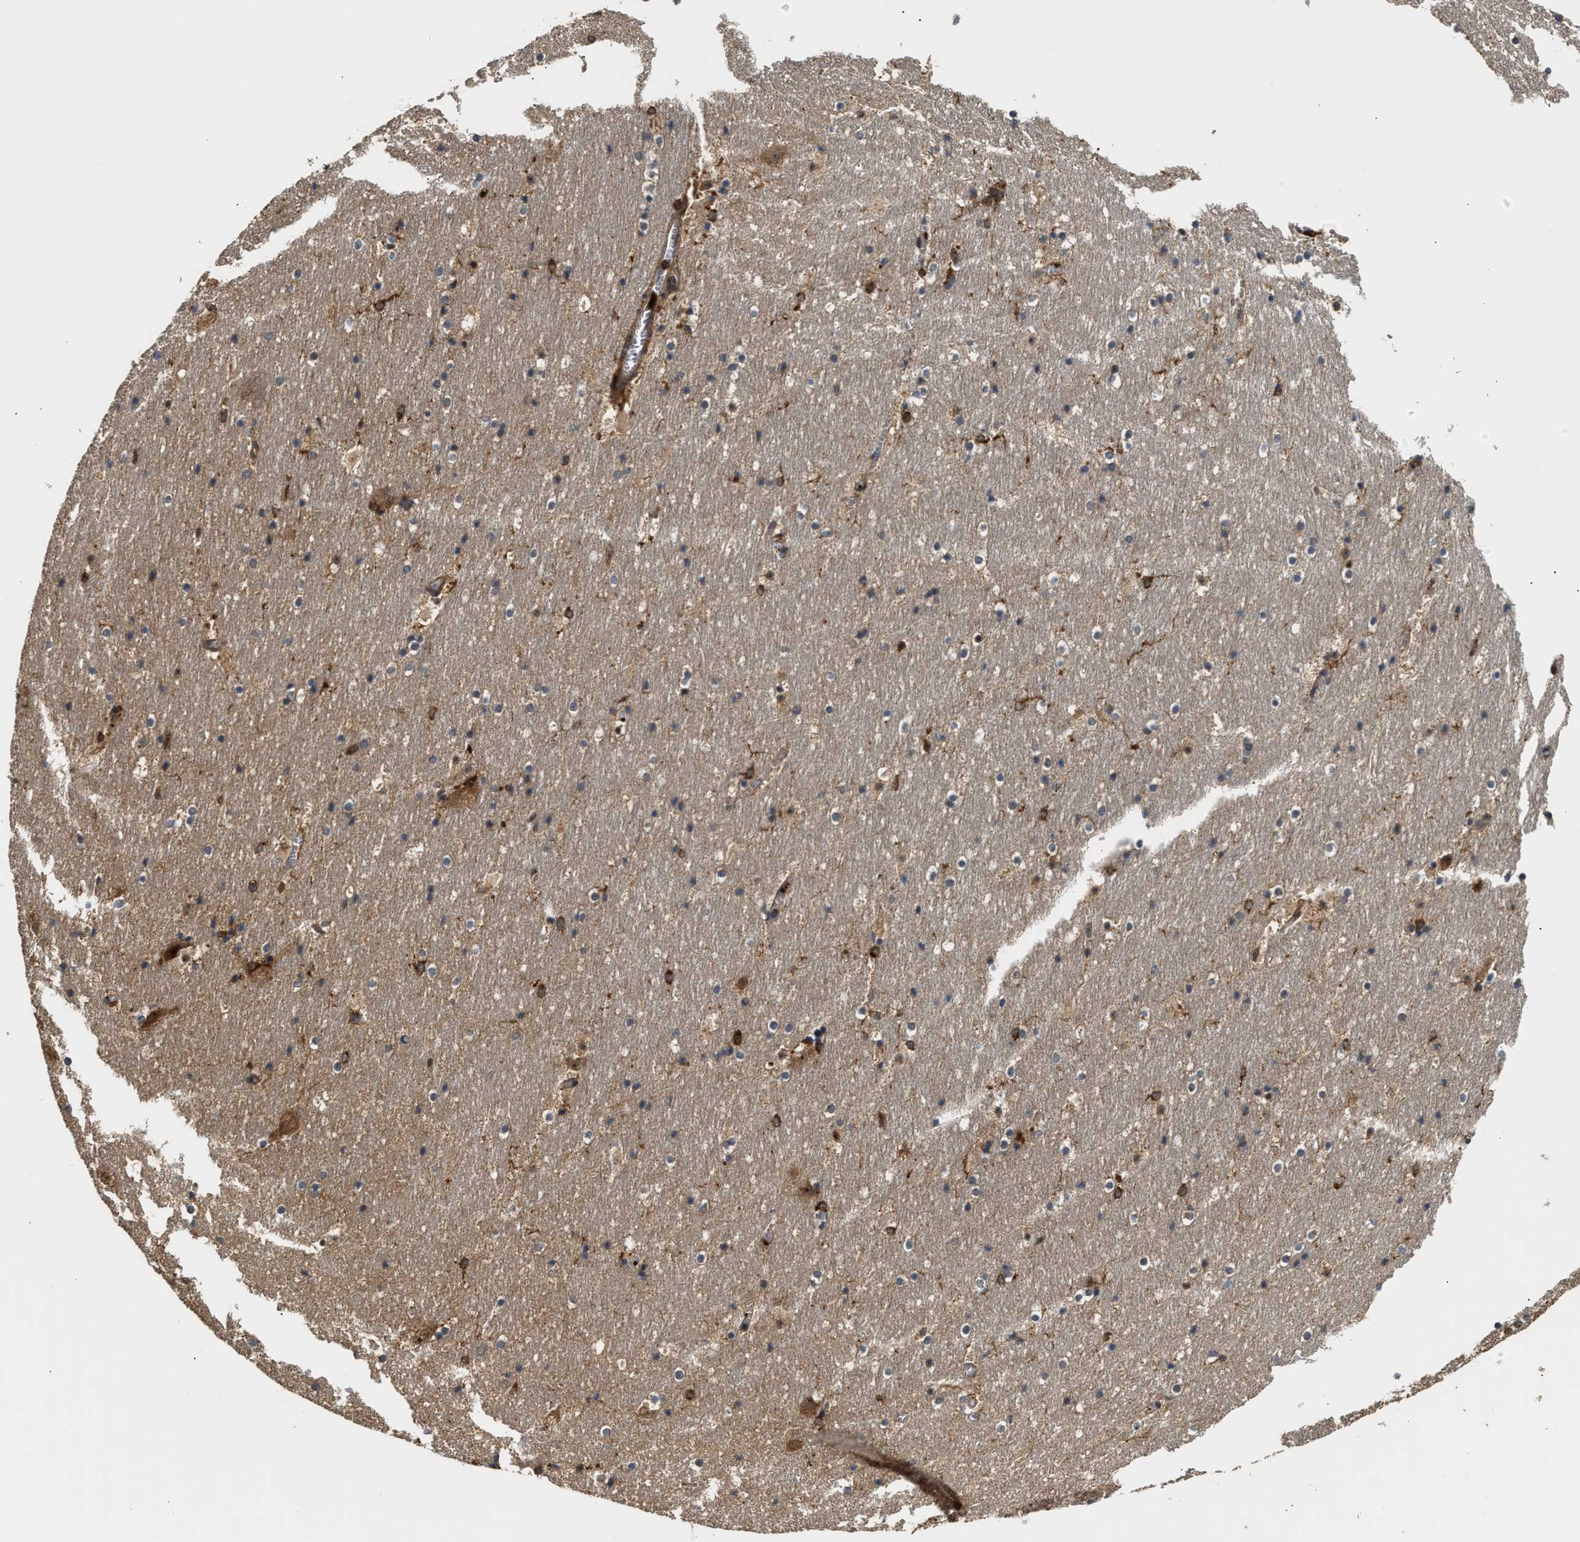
{"staining": {"intensity": "moderate", "quantity": "25%-75%", "location": "cytoplasmic/membranous"}, "tissue": "hippocampus", "cell_type": "Glial cells", "image_type": "normal", "snomed": [{"axis": "morphology", "description": "Normal tissue, NOS"}, {"axis": "topography", "description": "Hippocampus"}], "caption": "Immunohistochemical staining of unremarkable human hippocampus exhibits moderate cytoplasmic/membranous protein positivity in about 25%-75% of glial cells. (brown staining indicates protein expression, while blue staining denotes nuclei).", "gene": "SNX5", "patient": {"sex": "male", "age": 45}}